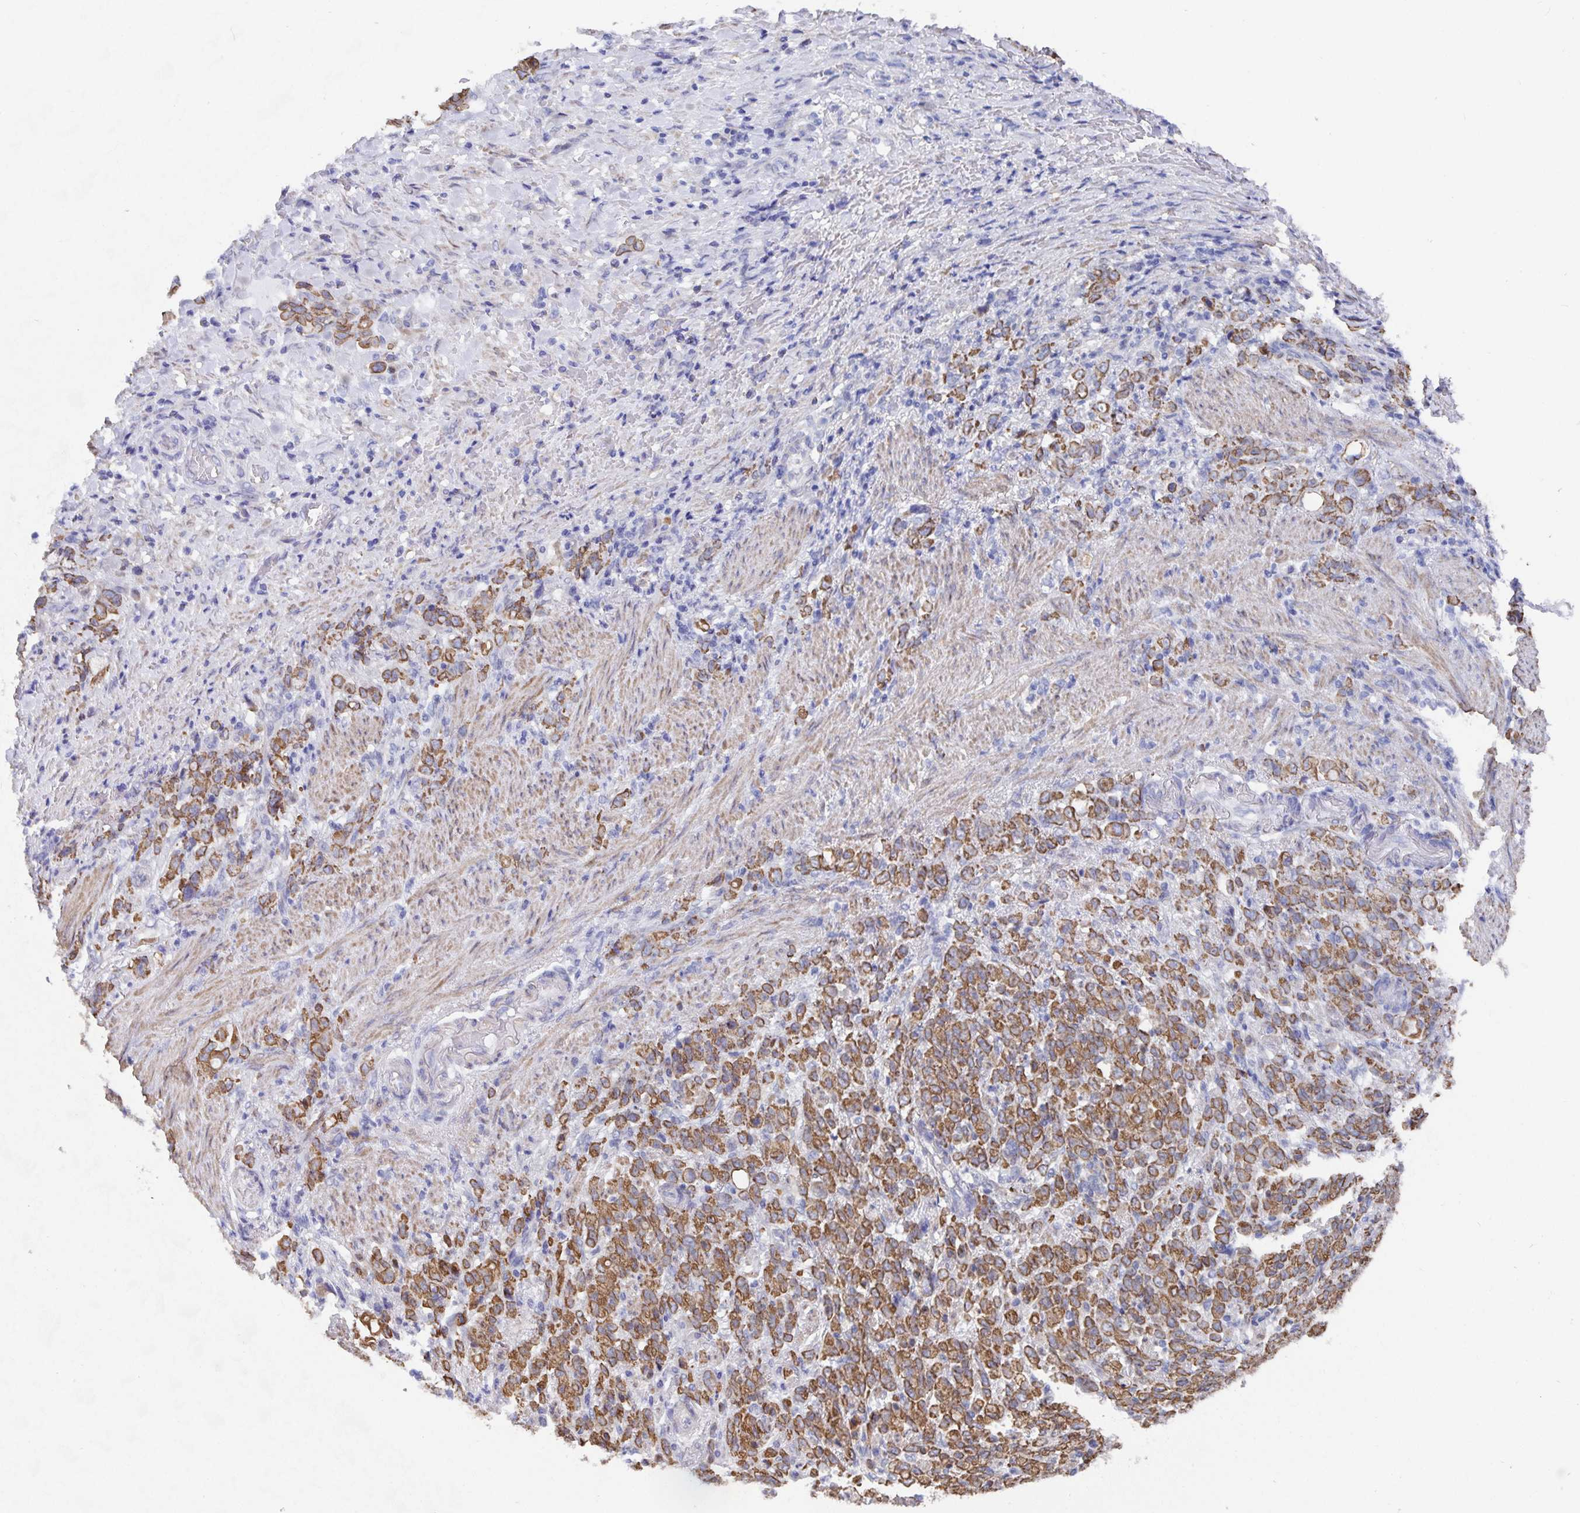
{"staining": {"intensity": "moderate", "quantity": ">75%", "location": "cytoplasmic/membranous"}, "tissue": "stomach cancer", "cell_type": "Tumor cells", "image_type": "cancer", "snomed": [{"axis": "morphology", "description": "Adenocarcinoma, NOS"}, {"axis": "topography", "description": "Stomach"}], "caption": "An immunohistochemistry (IHC) histopathology image of neoplastic tissue is shown. Protein staining in brown labels moderate cytoplasmic/membranous positivity in adenocarcinoma (stomach) within tumor cells. The protein is stained brown, and the nuclei are stained in blue (DAB (3,3'-diaminobenzidine) IHC with brightfield microscopy, high magnification).", "gene": "ZIK1", "patient": {"sex": "female", "age": 79}}